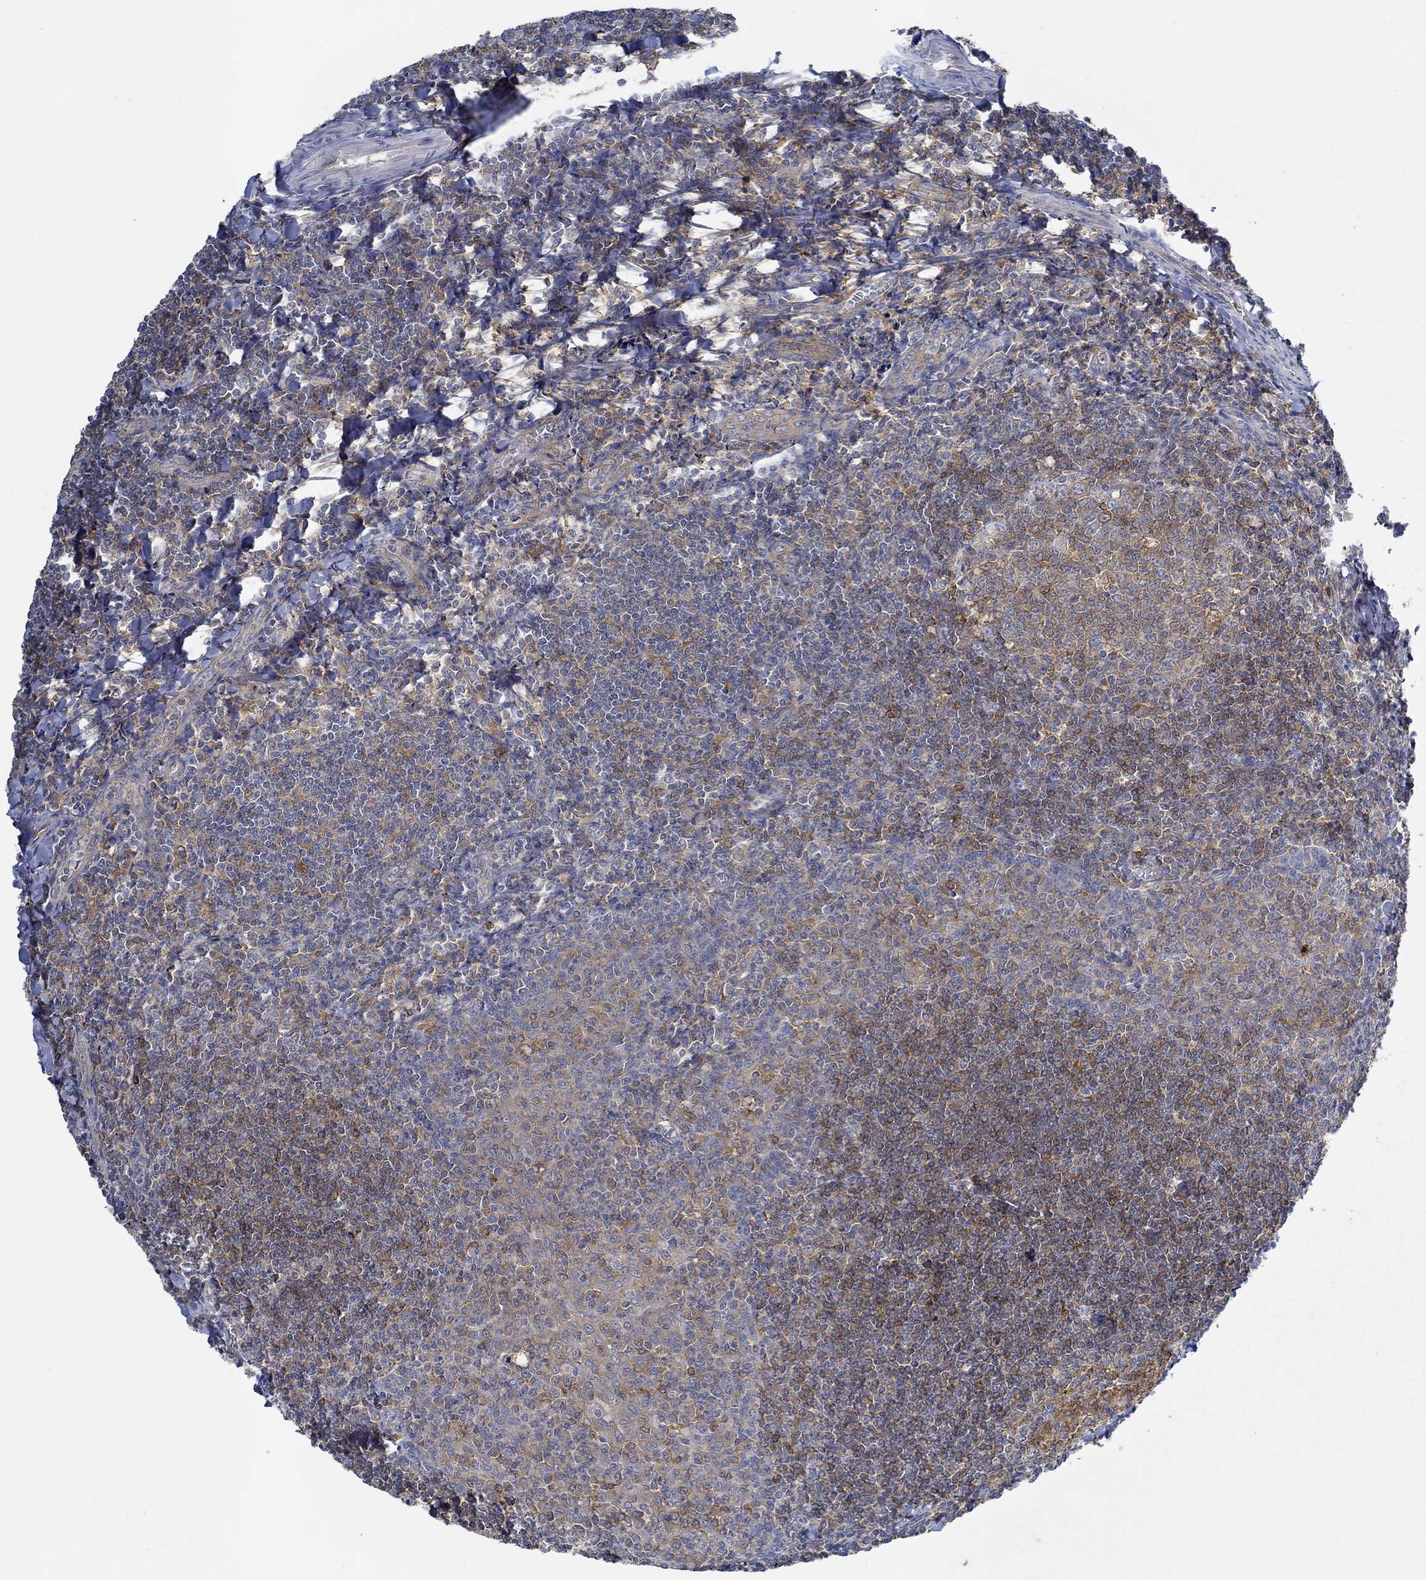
{"staining": {"intensity": "moderate", "quantity": "25%-75%", "location": "cytoplasmic/membranous"}, "tissue": "tonsil", "cell_type": "Germinal center cells", "image_type": "normal", "snomed": [{"axis": "morphology", "description": "Normal tissue, NOS"}, {"axis": "topography", "description": "Tonsil"}], "caption": "High-magnification brightfield microscopy of benign tonsil stained with DAB (3,3'-diaminobenzidine) (brown) and counterstained with hematoxylin (blue). germinal center cells exhibit moderate cytoplasmic/membranous positivity is appreciated in approximately25%-75% of cells.", "gene": "MTHFR", "patient": {"sex": "female", "age": 12}}